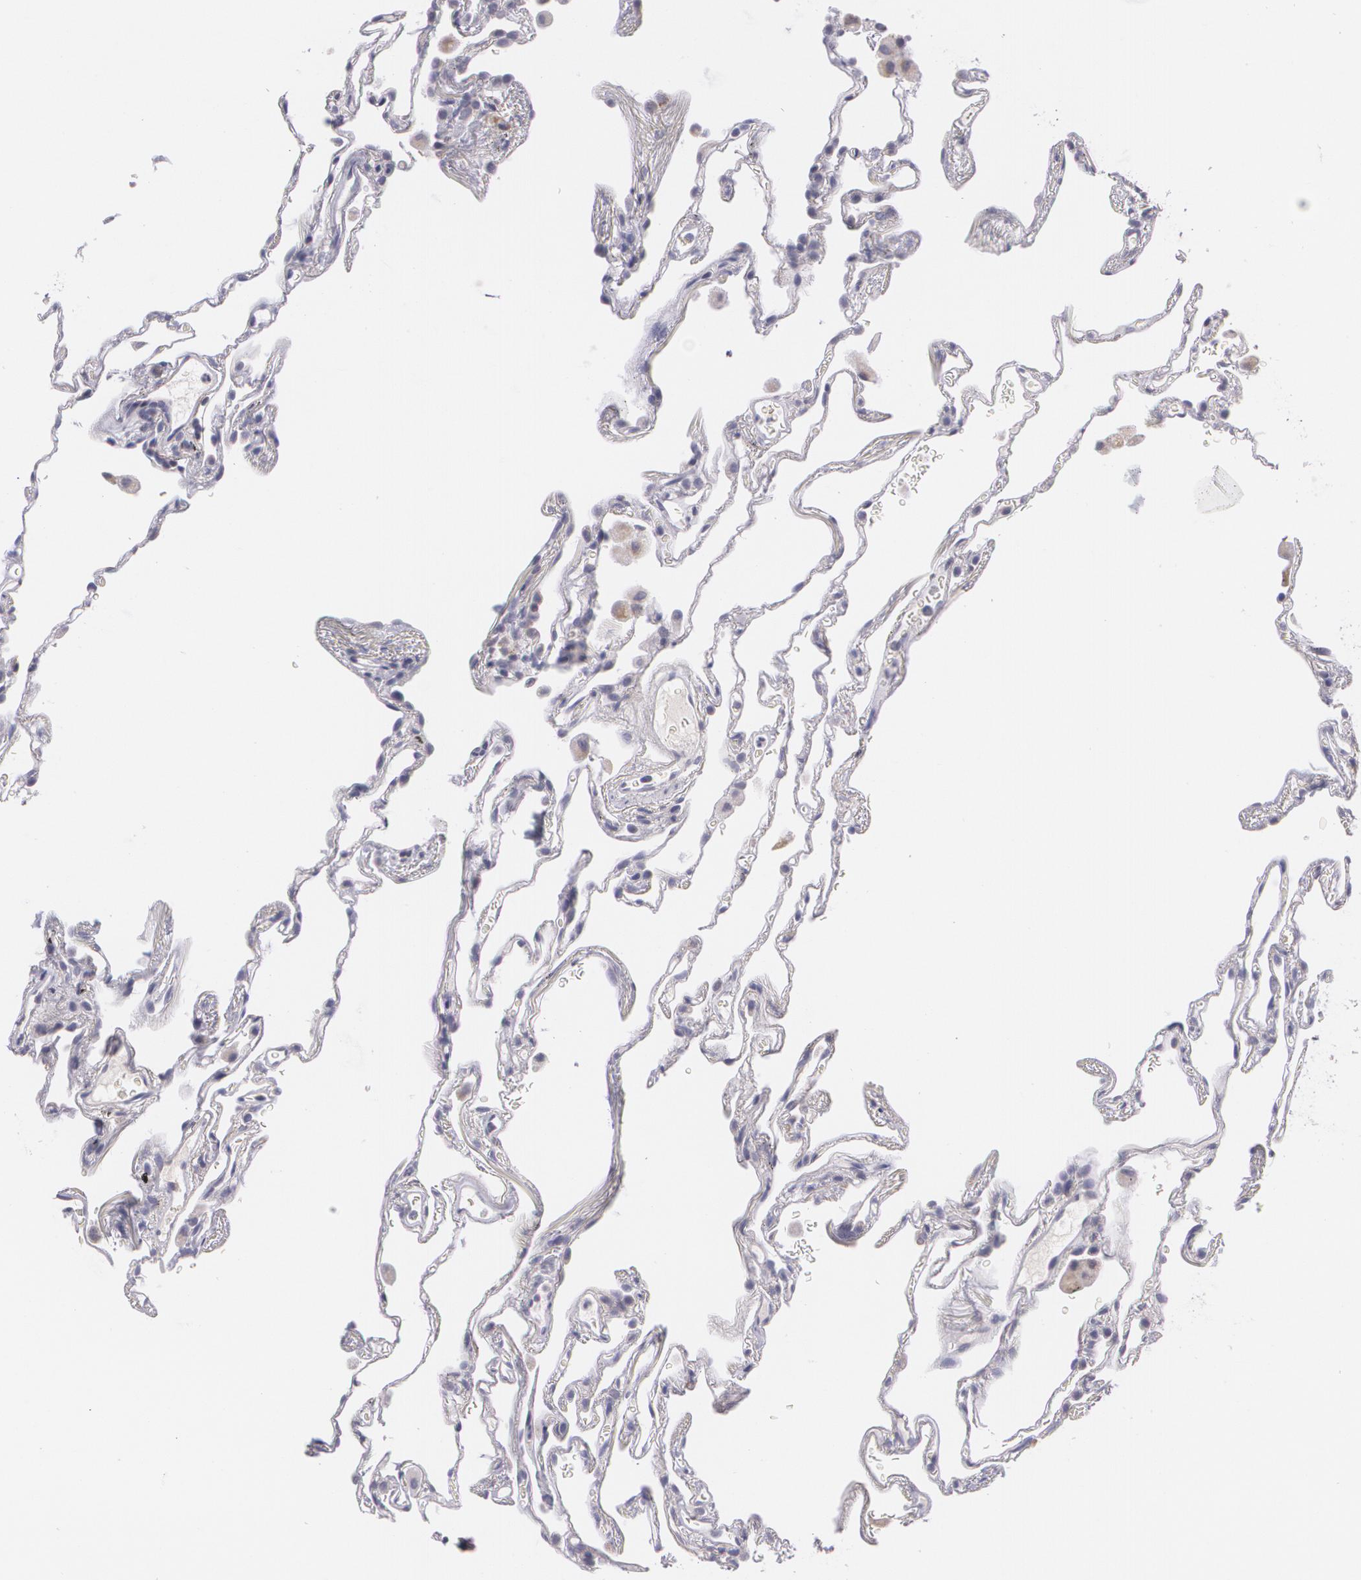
{"staining": {"intensity": "negative", "quantity": "none", "location": "none"}, "tissue": "lung", "cell_type": "Alveolar cells", "image_type": "normal", "snomed": [{"axis": "morphology", "description": "Normal tissue, NOS"}, {"axis": "morphology", "description": "Inflammation, NOS"}, {"axis": "topography", "description": "Lung"}], "caption": "Immunohistochemistry histopathology image of unremarkable human lung stained for a protein (brown), which displays no positivity in alveolar cells.", "gene": "CILK1", "patient": {"sex": "male", "age": 69}}